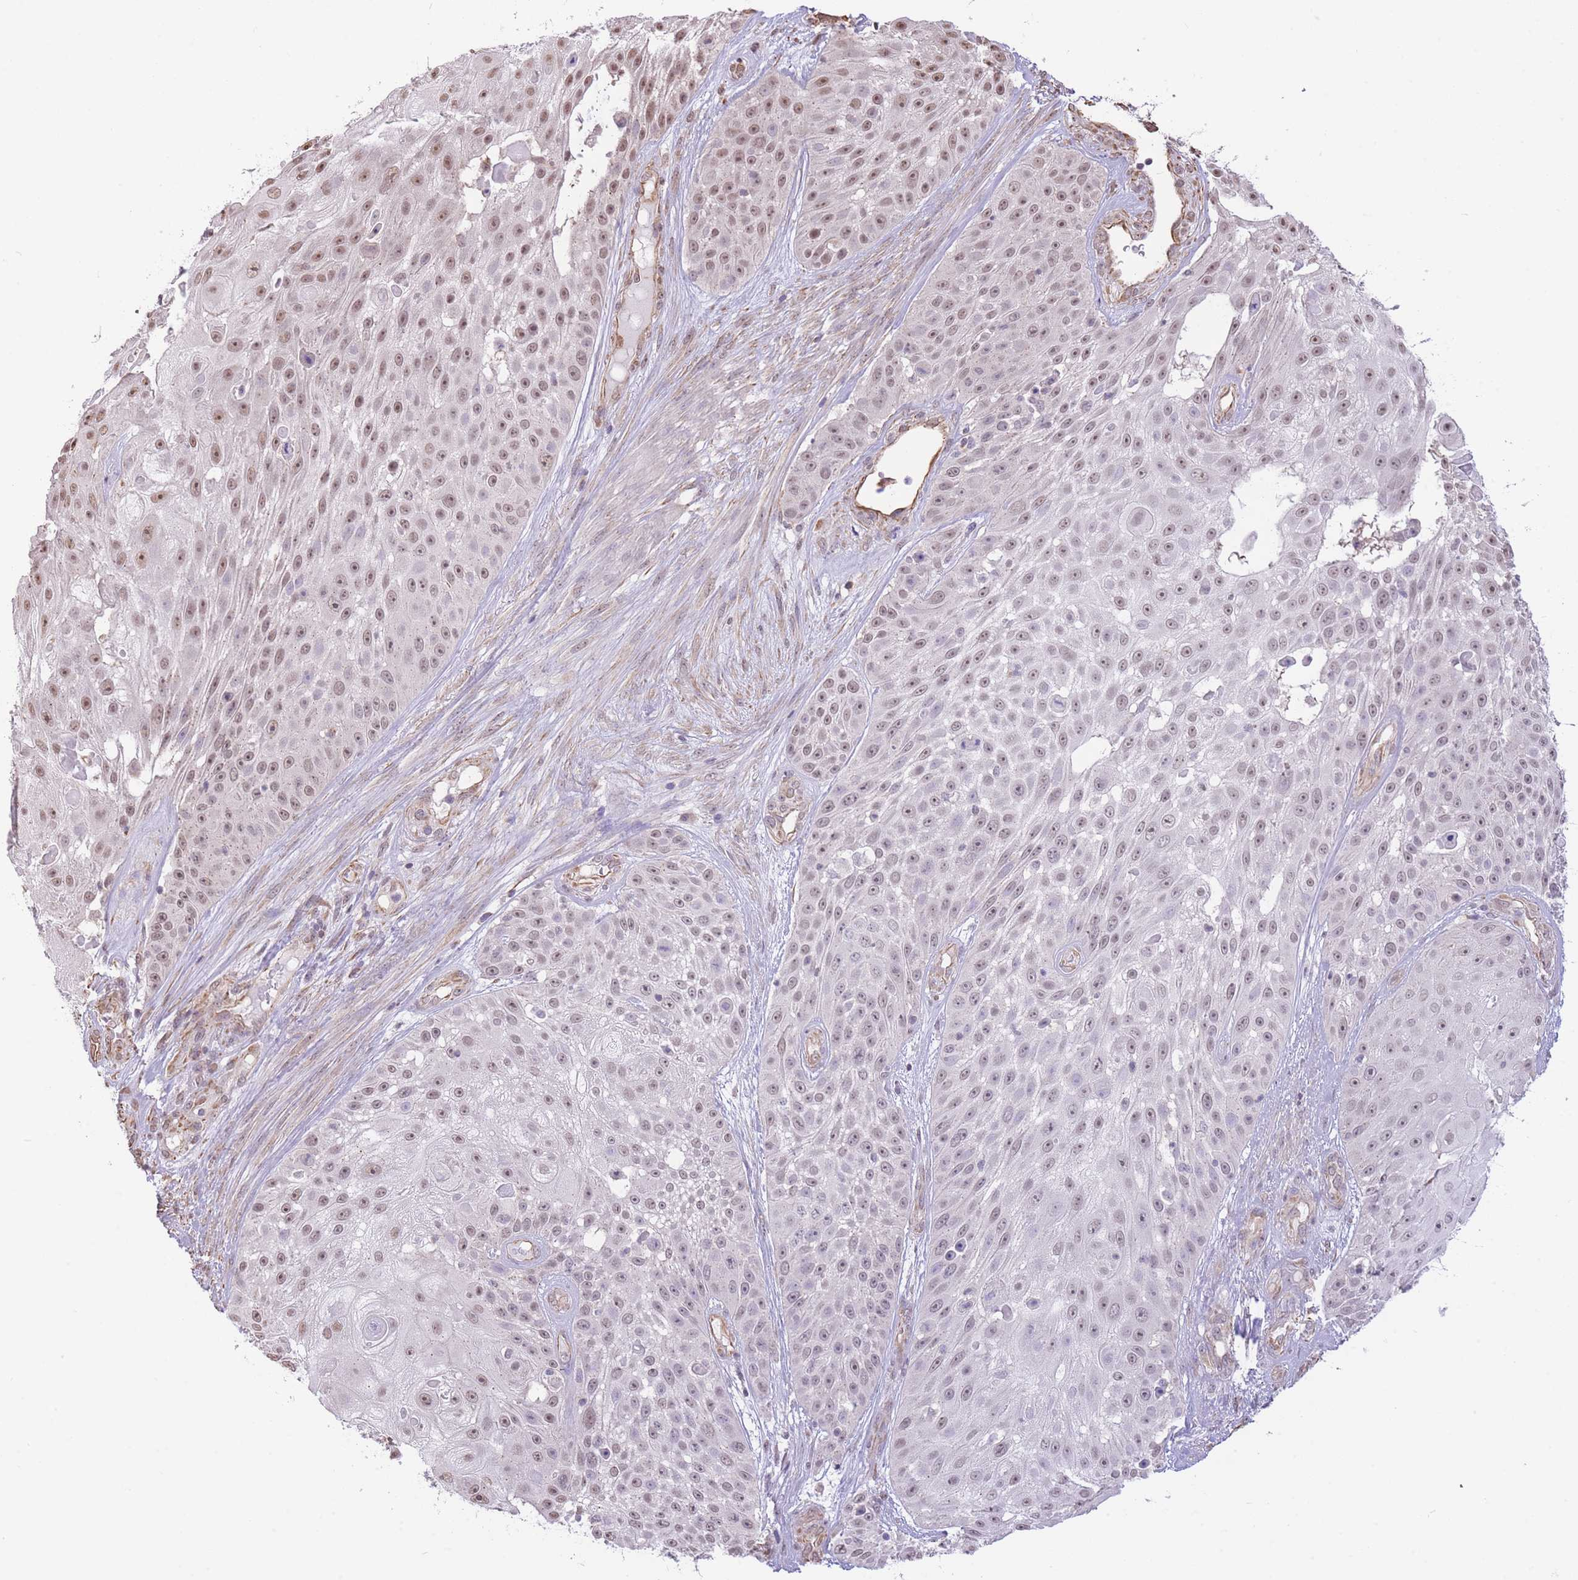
{"staining": {"intensity": "moderate", "quantity": "<25%", "location": "nuclear"}, "tissue": "skin cancer", "cell_type": "Tumor cells", "image_type": "cancer", "snomed": [{"axis": "morphology", "description": "Squamous cell carcinoma, NOS"}, {"axis": "topography", "description": "Skin"}], "caption": "The micrograph reveals staining of skin cancer, revealing moderate nuclear protein positivity (brown color) within tumor cells. (IHC, brightfield microscopy, high magnification).", "gene": "PSG8", "patient": {"sex": "female", "age": 86}}